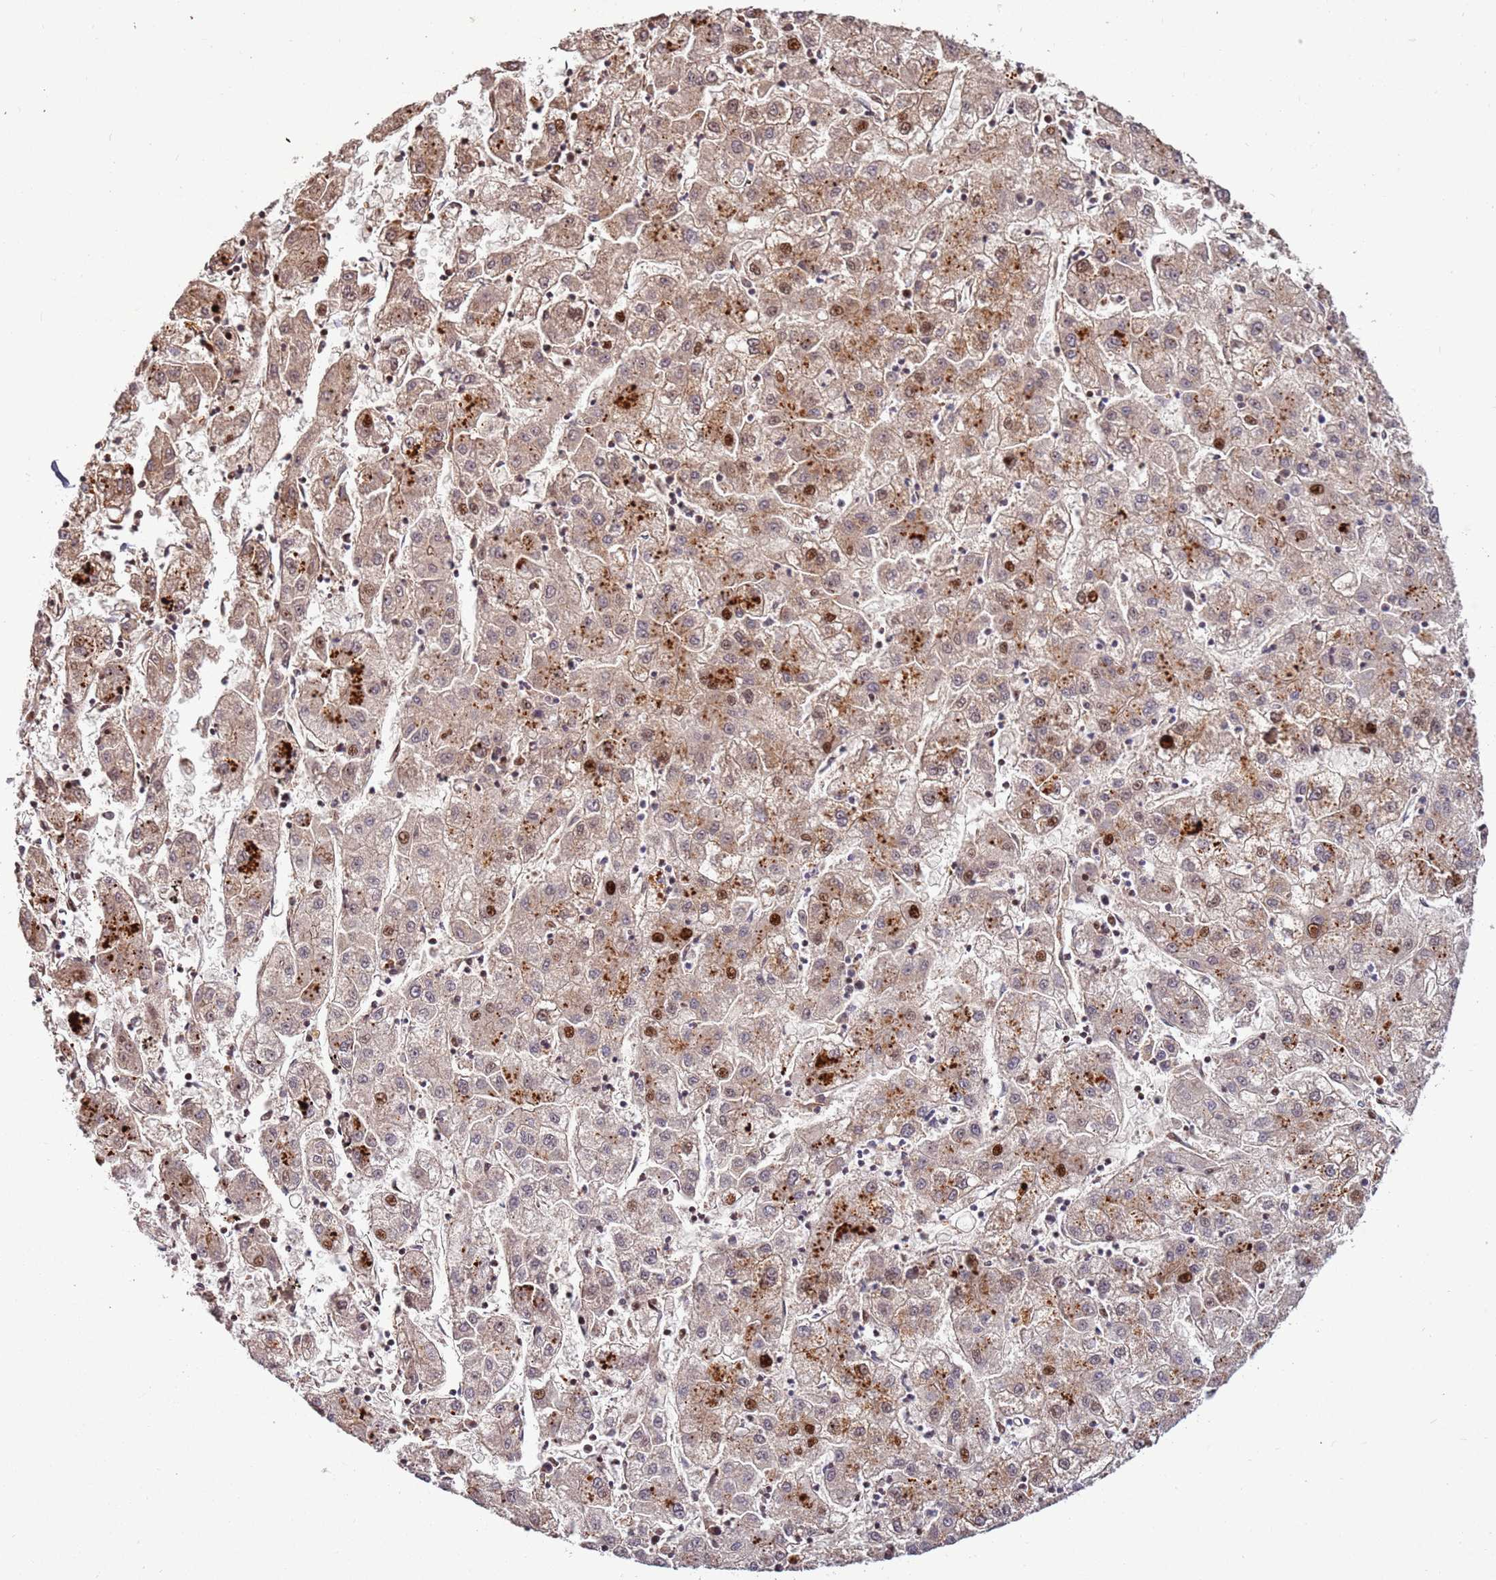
{"staining": {"intensity": "moderate", "quantity": "<25%", "location": "cytoplasmic/membranous,nuclear"}, "tissue": "liver cancer", "cell_type": "Tumor cells", "image_type": "cancer", "snomed": [{"axis": "morphology", "description": "Carcinoma, Hepatocellular, NOS"}, {"axis": "topography", "description": "Liver"}], "caption": "Liver cancer was stained to show a protein in brown. There is low levels of moderate cytoplasmic/membranous and nuclear staining in approximately <25% of tumor cells. The staining was performed using DAB to visualize the protein expression in brown, while the nuclei were stained in blue with hematoxylin (Magnification: 20x).", "gene": "RHBDL1", "patient": {"sex": "male", "age": 72}}